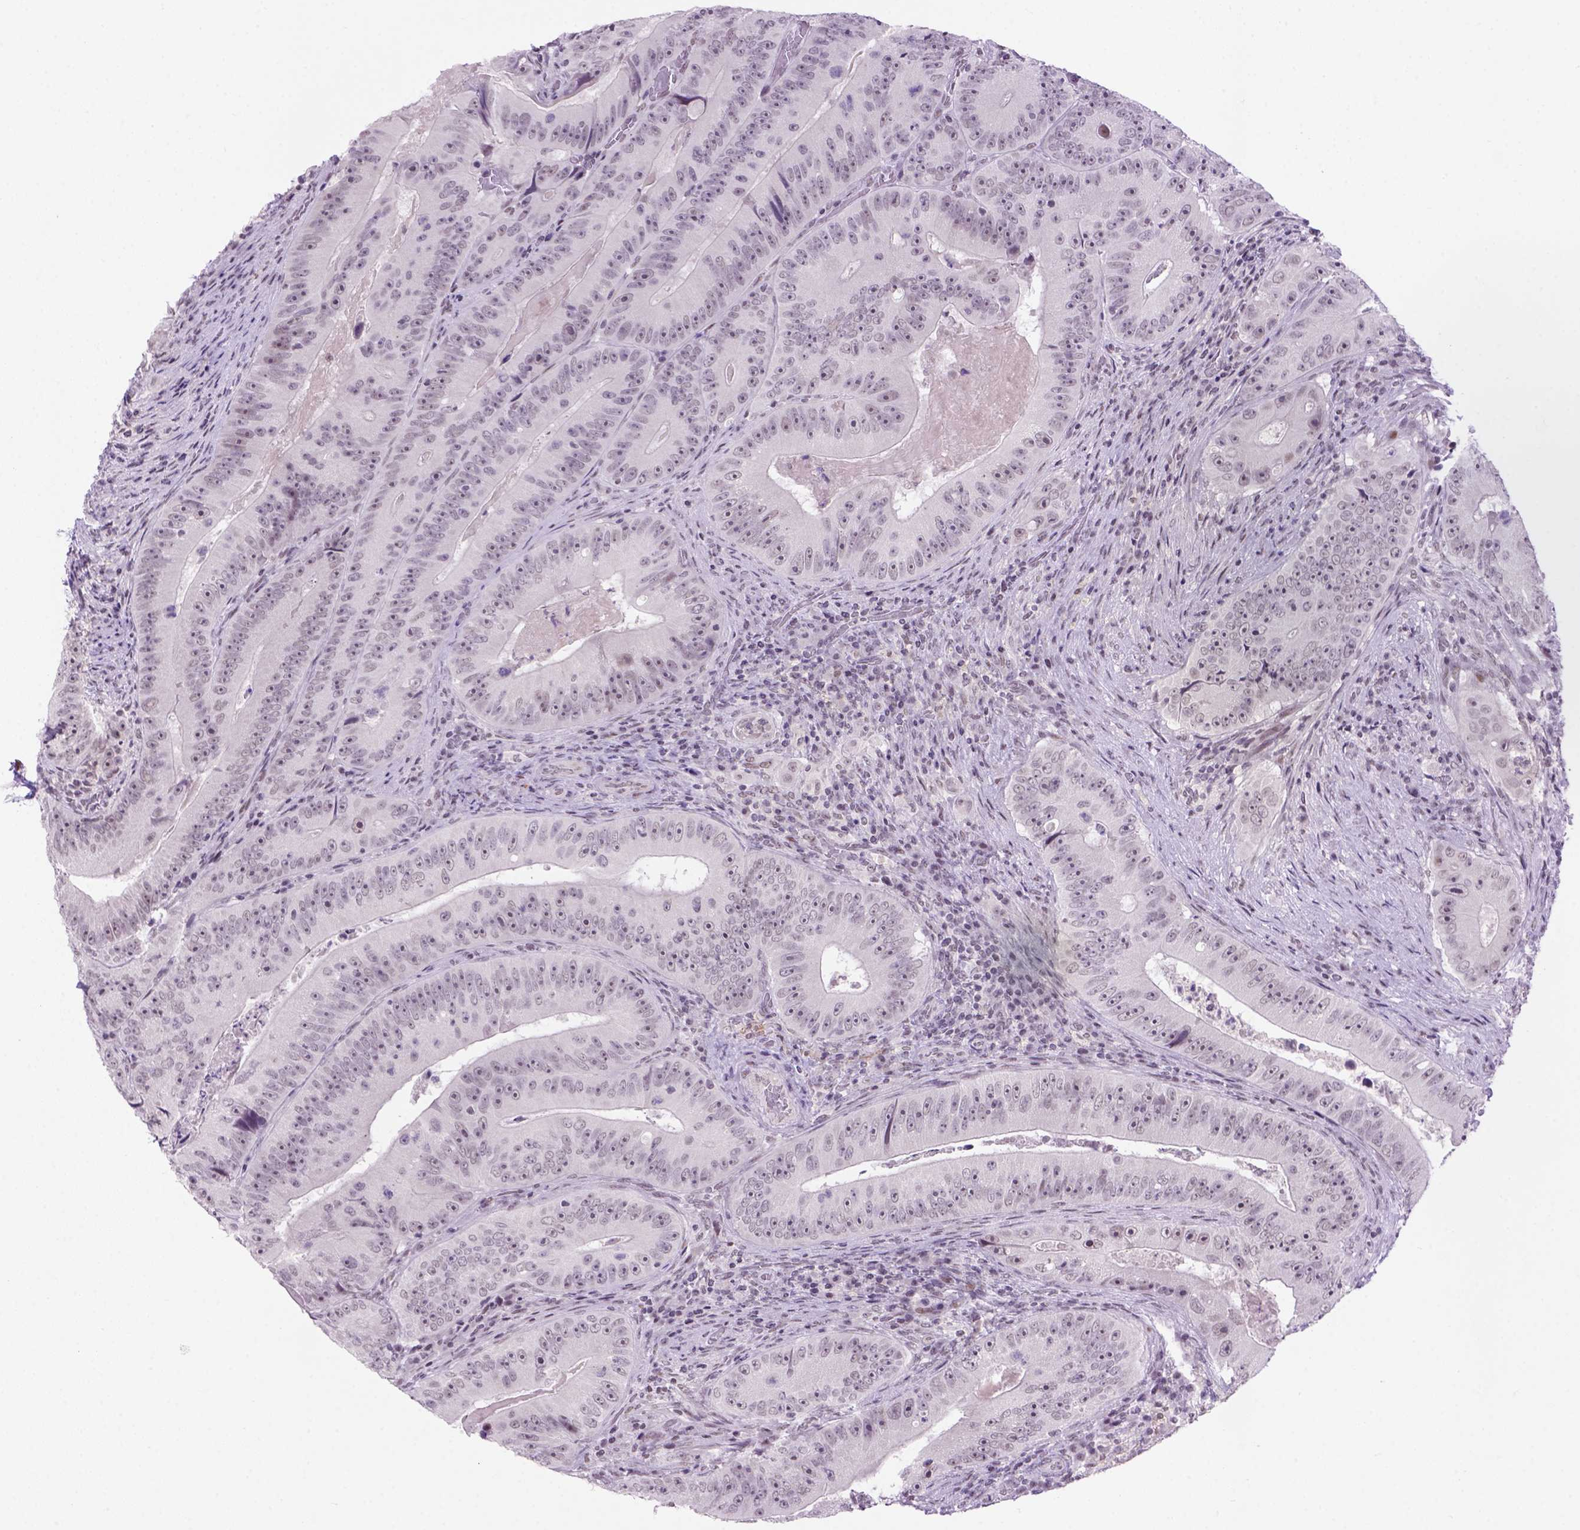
{"staining": {"intensity": "negative", "quantity": "none", "location": "none"}, "tissue": "colorectal cancer", "cell_type": "Tumor cells", "image_type": "cancer", "snomed": [{"axis": "morphology", "description": "Adenocarcinoma, NOS"}, {"axis": "topography", "description": "Colon"}], "caption": "Protein analysis of colorectal cancer (adenocarcinoma) reveals no significant positivity in tumor cells.", "gene": "TBPL1", "patient": {"sex": "female", "age": 86}}